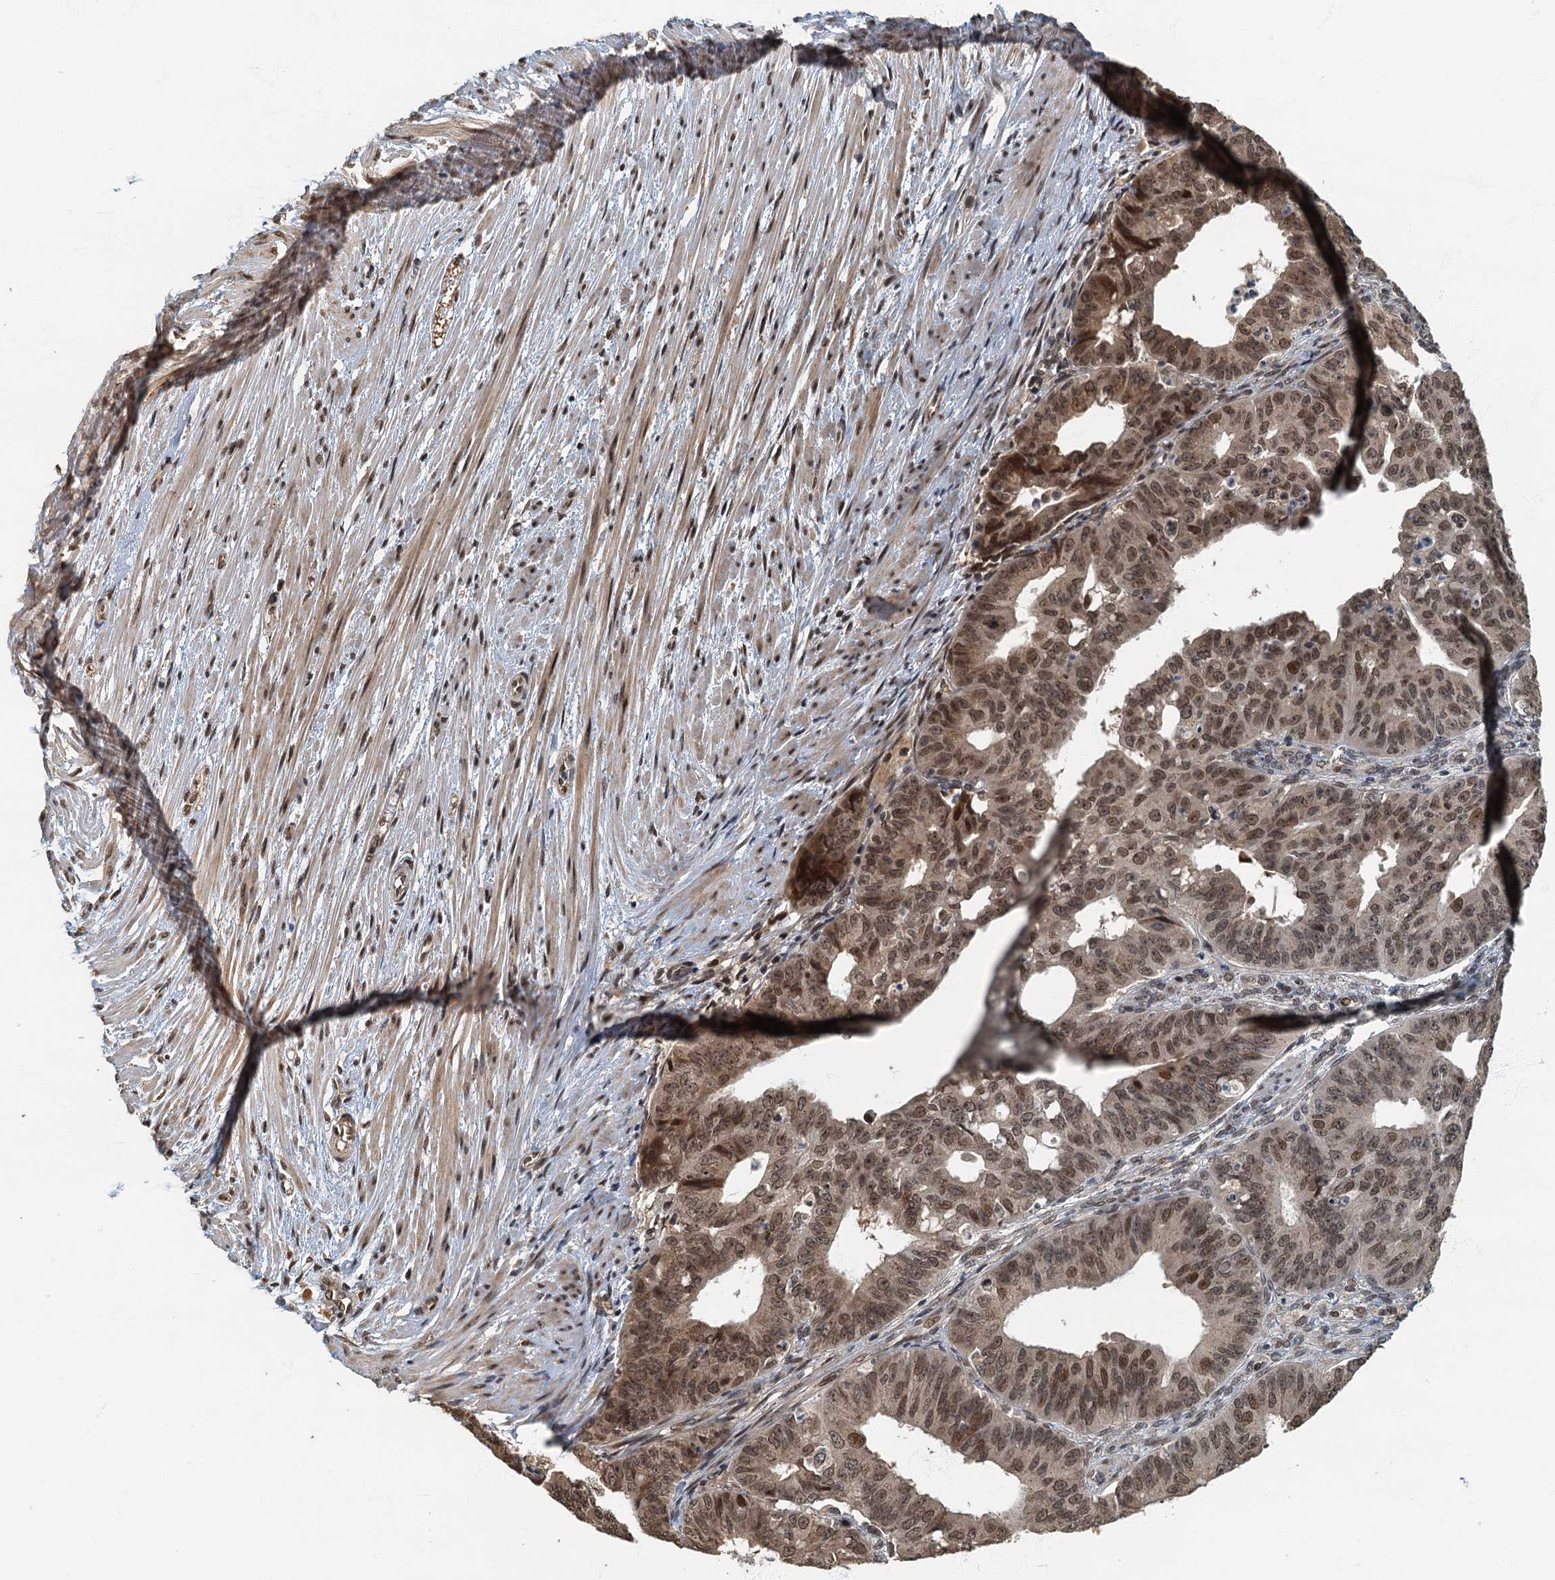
{"staining": {"intensity": "moderate", "quantity": ">75%", "location": "nuclear"}, "tissue": "ovarian cancer", "cell_type": "Tumor cells", "image_type": "cancer", "snomed": [{"axis": "morphology", "description": "Carcinoma, endometroid"}, {"axis": "topography", "description": "Appendix"}, {"axis": "topography", "description": "Ovary"}], "caption": "The histopathology image shows immunohistochemical staining of endometroid carcinoma (ovarian). There is moderate nuclear positivity is appreciated in approximately >75% of tumor cells.", "gene": "CKAP2L", "patient": {"sex": "female", "age": 42}}